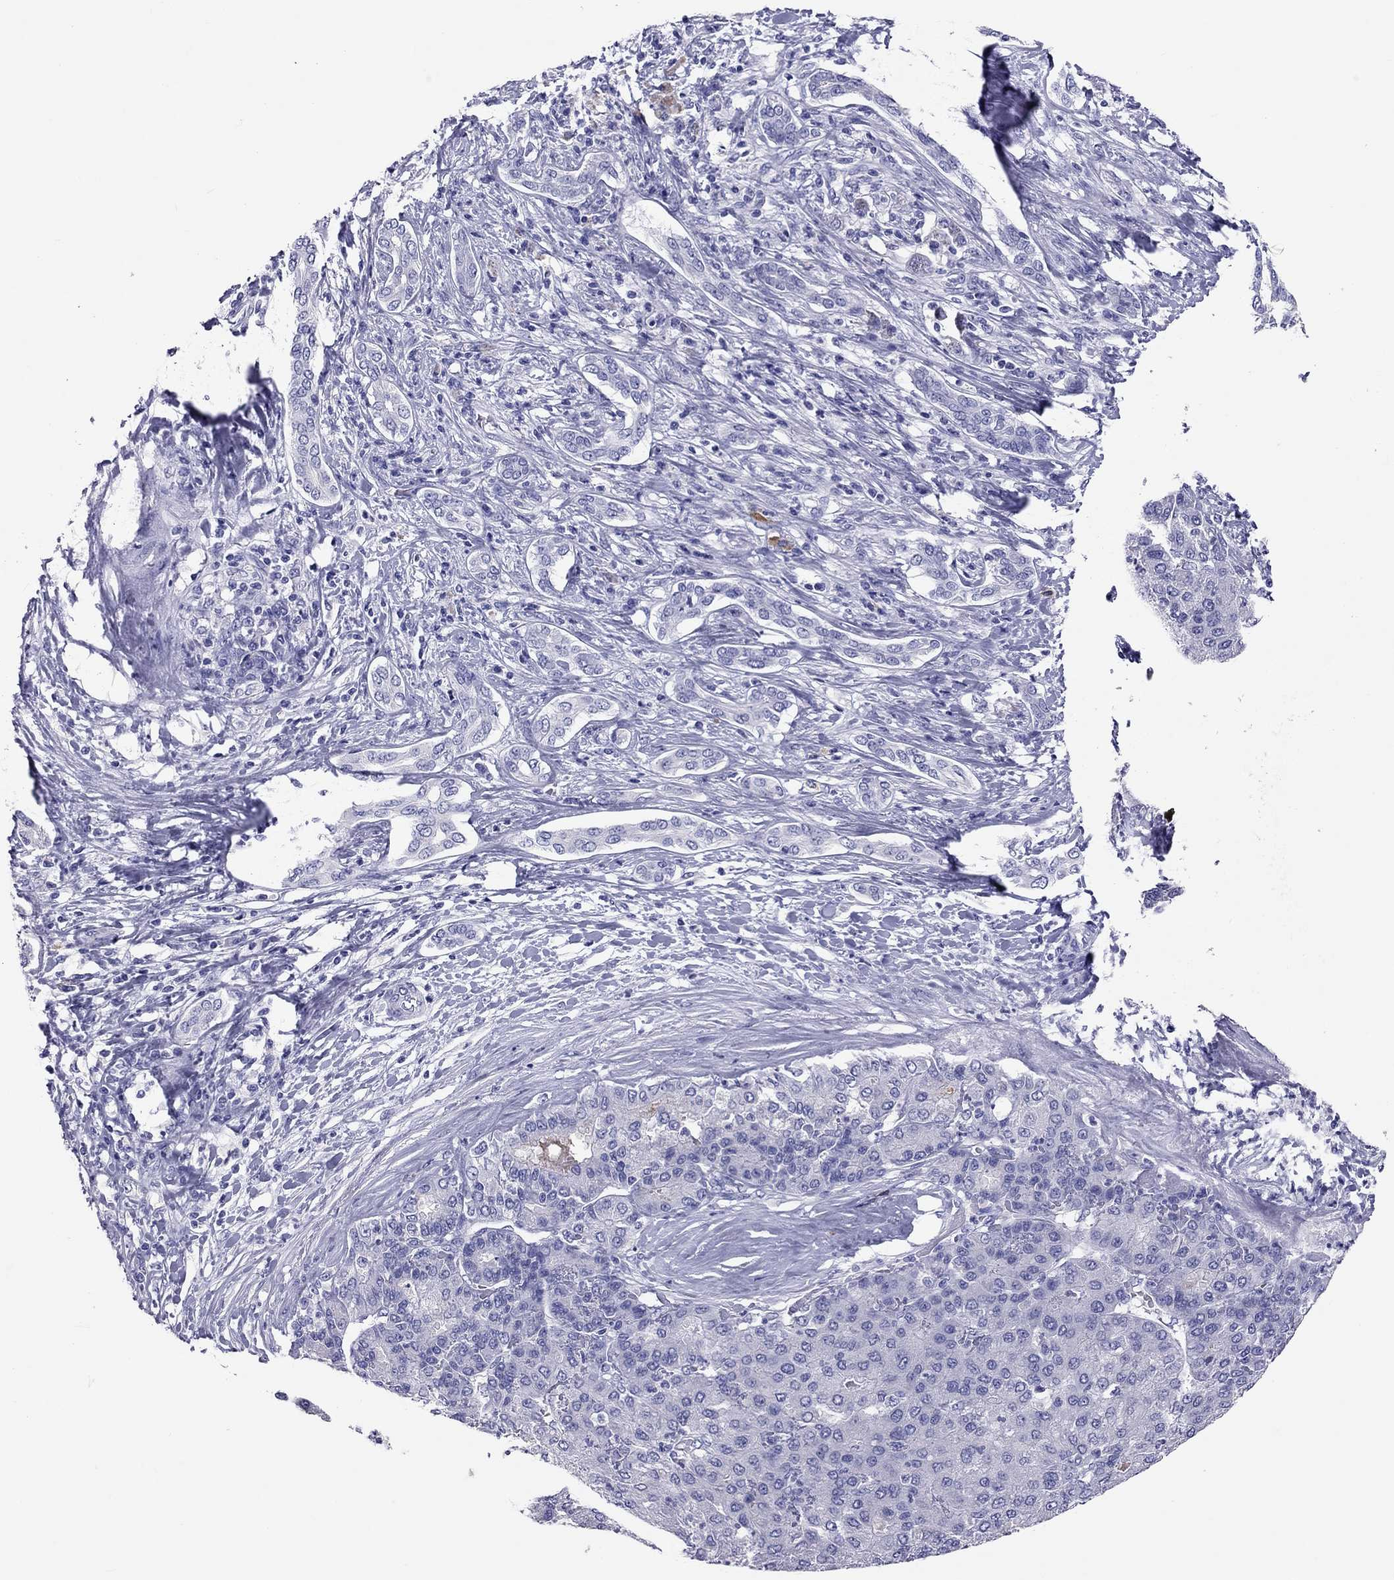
{"staining": {"intensity": "negative", "quantity": "none", "location": "none"}, "tissue": "liver cancer", "cell_type": "Tumor cells", "image_type": "cancer", "snomed": [{"axis": "morphology", "description": "Carcinoma, Hepatocellular, NOS"}, {"axis": "topography", "description": "Liver"}], "caption": "There is no significant staining in tumor cells of hepatocellular carcinoma (liver). (DAB (3,3'-diaminobenzidine) immunohistochemistry (IHC) visualized using brightfield microscopy, high magnification).", "gene": "CALHM1", "patient": {"sex": "male", "age": 65}}